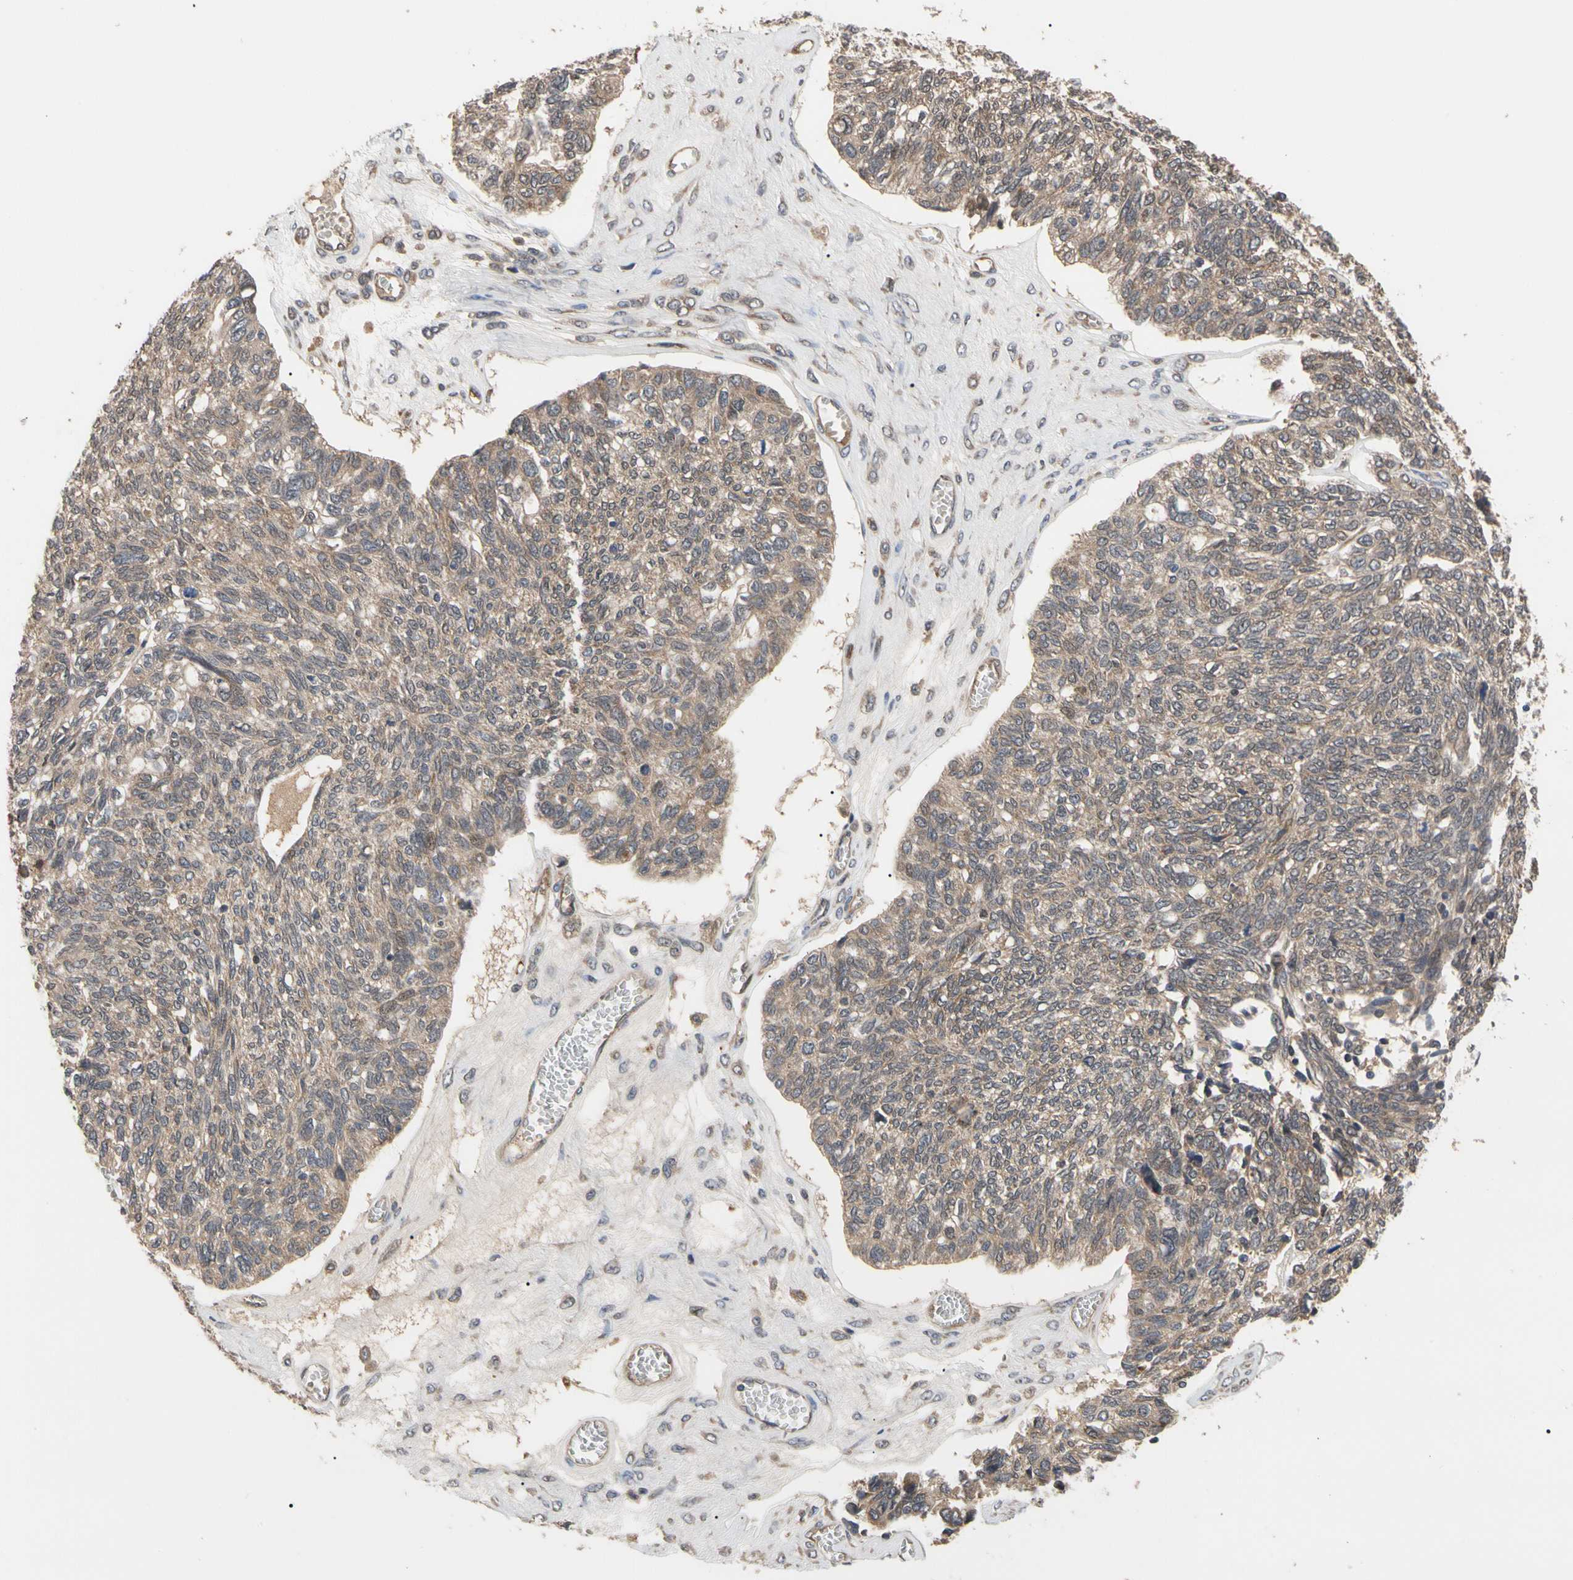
{"staining": {"intensity": "weak", "quantity": ">75%", "location": "cytoplasmic/membranous"}, "tissue": "ovarian cancer", "cell_type": "Tumor cells", "image_type": "cancer", "snomed": [{"axis": "morphology", "description": "Cystadenocarcinoma, serous, NOS"}, {"axis": "topography", "description": "Ovary"}], "caption": "A photomicrograph of human ovarian cancer stained for a protein demonstrates weak cytoplasmic/membranous brown staining in tumor cells.", "gene": "CYTIP", "patient": {"sex": "female", "age": 79}}